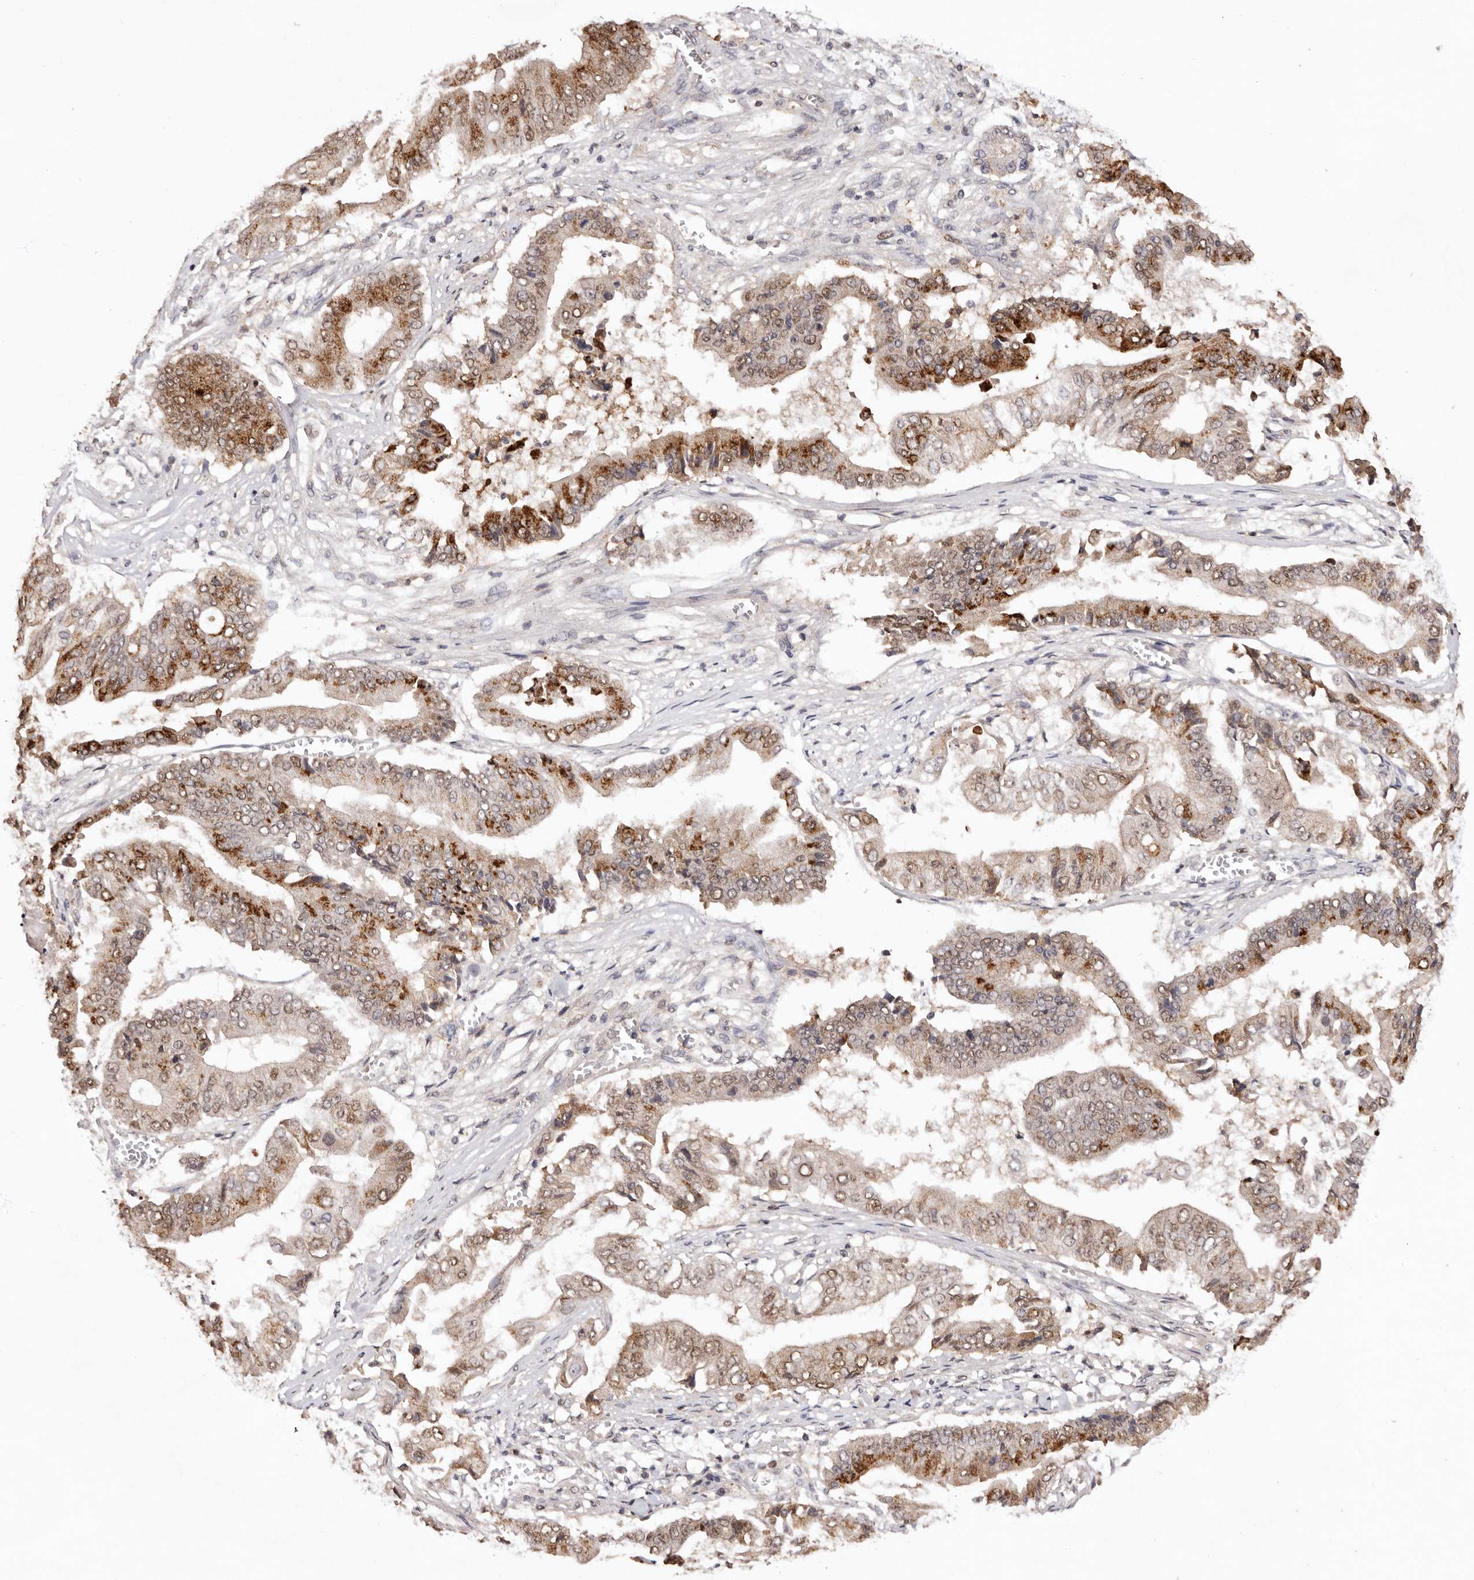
{"staining": {"intensity": "moderate", "quantity": ">75%", "location": "cytoplasmic/membranous,nuclear"}, "tissue": "pancreatic cancer", "cell_type": "Tumor cells", "image_type": "cancer", "snomed": [{"axis": "morphology", "description": "Adenocarcinoma, NOS"}, {"axis": "topography", "description": "Pancreas"}], "caption": "Brown immunohistochemical staining in human pancreatic cancer (adenocarcinoma) reveals moderate cytoplasmic/membranous and nuclear expression in about >75% of tumor cells.", "gene": "NOTCH1", "patient": {"sex": "female", "age": 77}}